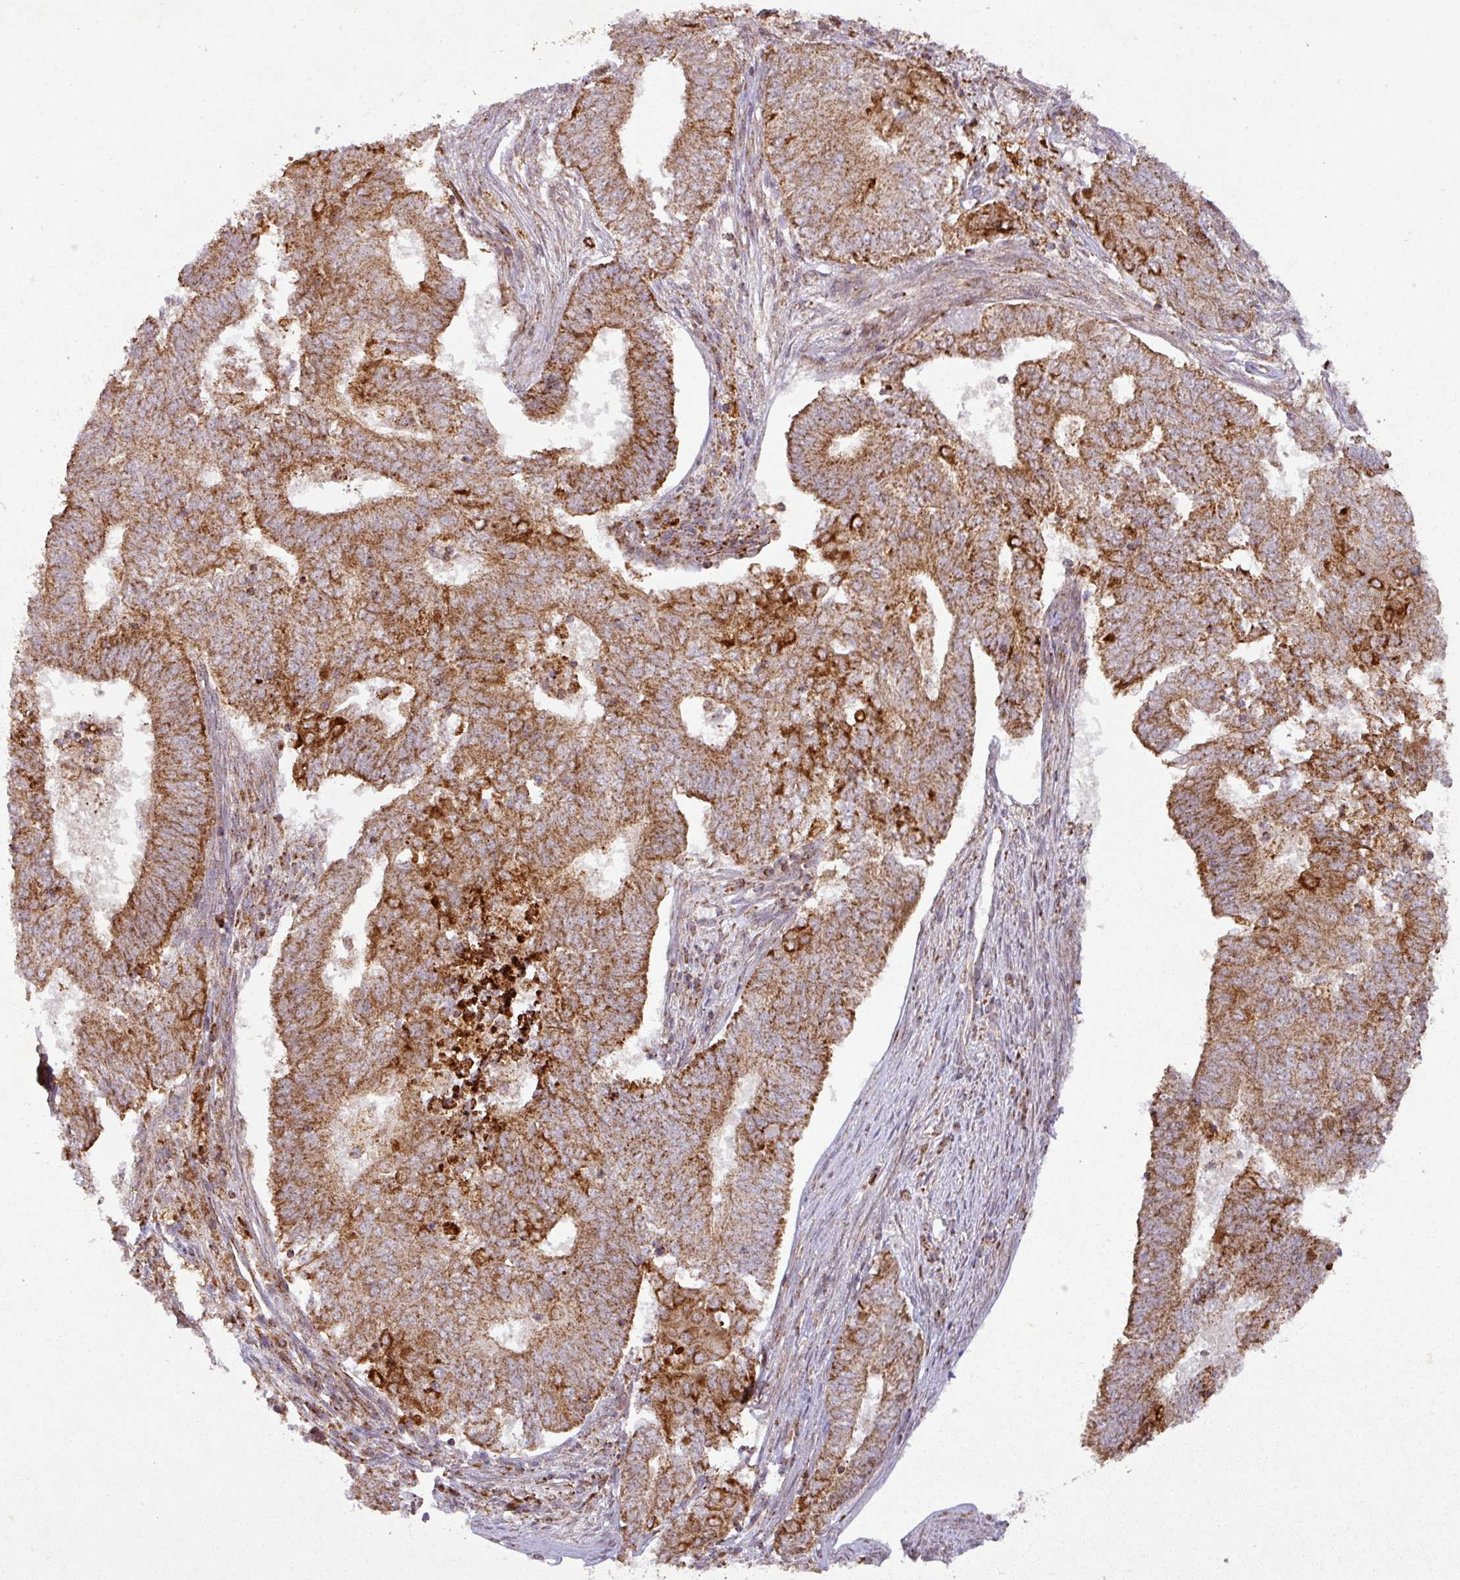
{"staining": {"intensity": "strong", "quantity": ">75%", "location": "cytoplasmic/membranous"}, "tissue": "endometrial cancer", "cell_type": "Tumor cells", "image_type": "cancer", "snomed": [{"axis": "morphology", "description": "Adenocarcinoma, NOS"}, {"axis": "topography", "description": "Endometrium"}], "caption": "Immunohistochemical staining of human endometrial adenocarcinoma shows high levels of strong cytoplasmic/membranous protein staining in about >75% of tumor cells.", "gene": "GPD2", "patient": {"sex": "female", "age": 62}}